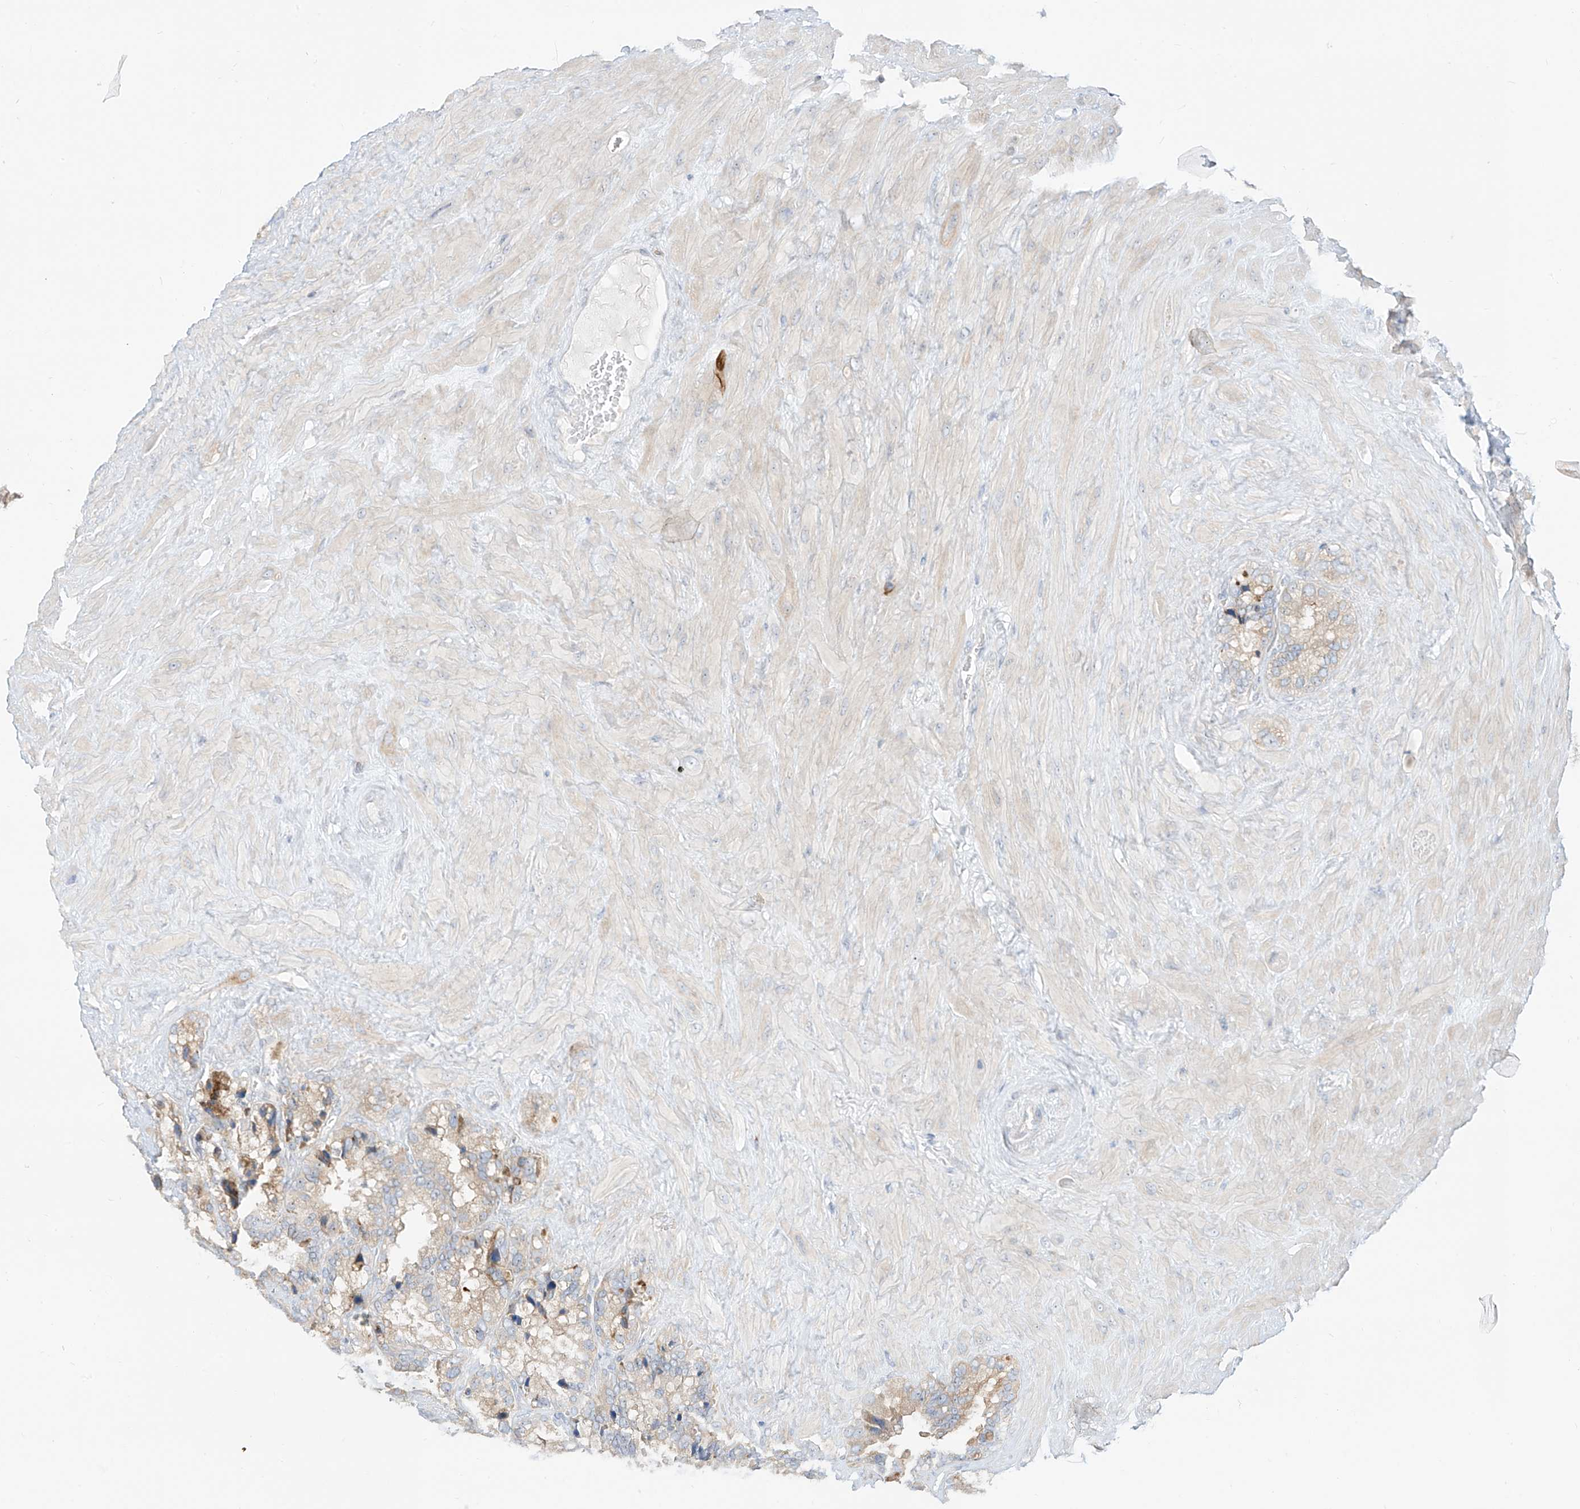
{"staining": {"intensity": "weak", "quantity": "25%-75%", "location": "cytoplasmic/membranous"}, "tissue": "seminal vesicle", "cell_type": "Glandular cells", "image_type": "normal", "snomed": [{"axis": "morphology", "description": "Normal tissue, NOS"}, {"axis": "topography", "description": "Prostate"}, {"axis": "topography", "description": "Seminal veicle"}], "caption": "A photomicrograph of human seminal vesicle stained for a protein demonstrates weak cytoplasmic/membranous brown staining in glandular cells.", "gene": "SYTL3", "patient": {"sex": "male", "age": 68}}